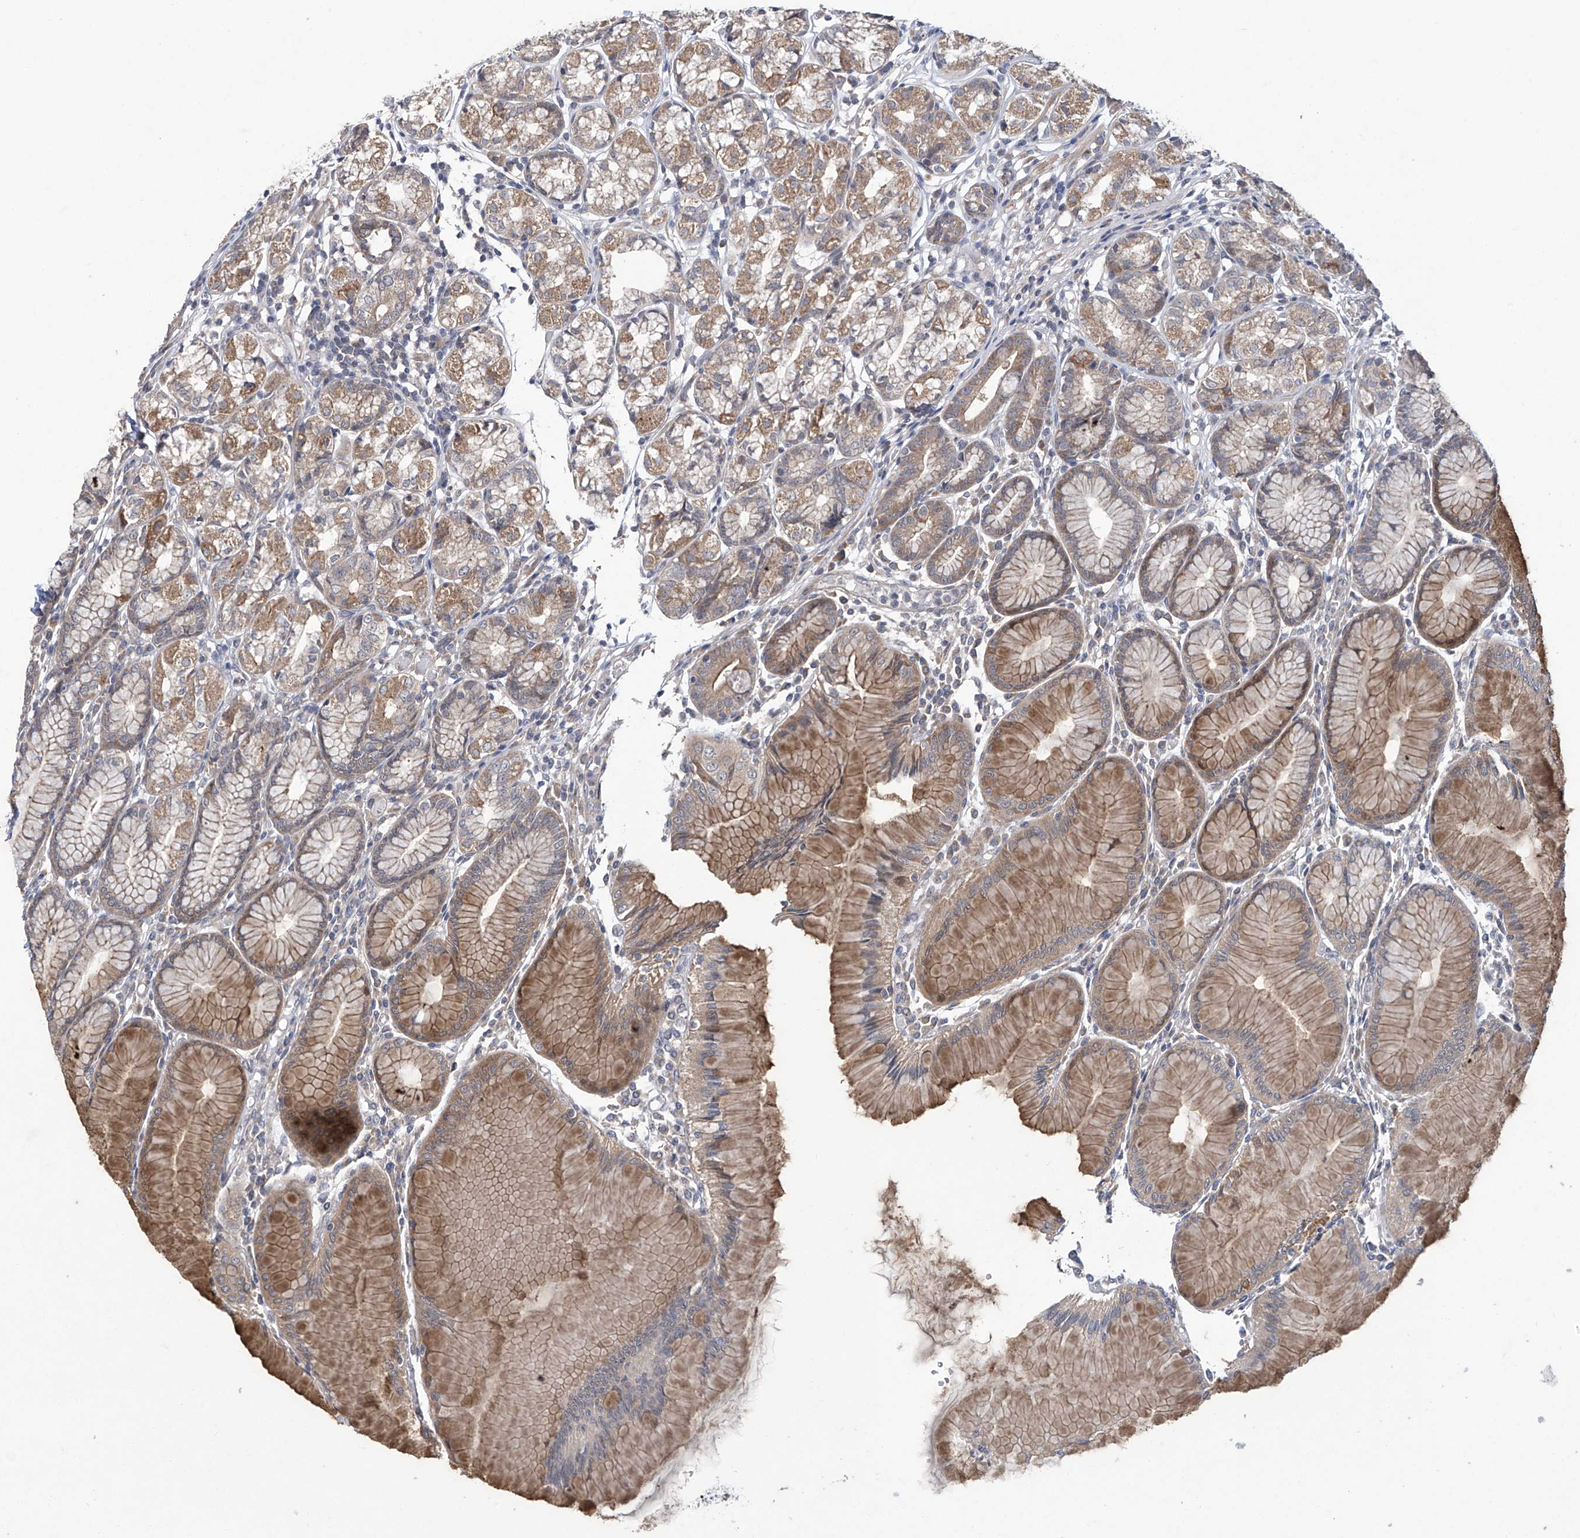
{"staining": {"intensity": "moderate", "quantity": "25%-75%", "location": "cytoplasmic/membranous"}, "tissue": "stomach", "cell_type": "Glandular cells", "image_type": "normal", "snomed": [{"axis": "morphology", "description": "Normal tissue, NOS"}, {"axis": "topography", "description": "Stomach"}], "caption": "Brown immunohistochemical staining in benign stomach exhibits moderate cytoplasmic/membranous positivity in approximately 25%-75% of glandular cells.", "gene": "TRIM60", "patient": {"sex": "female", "age": 57}}